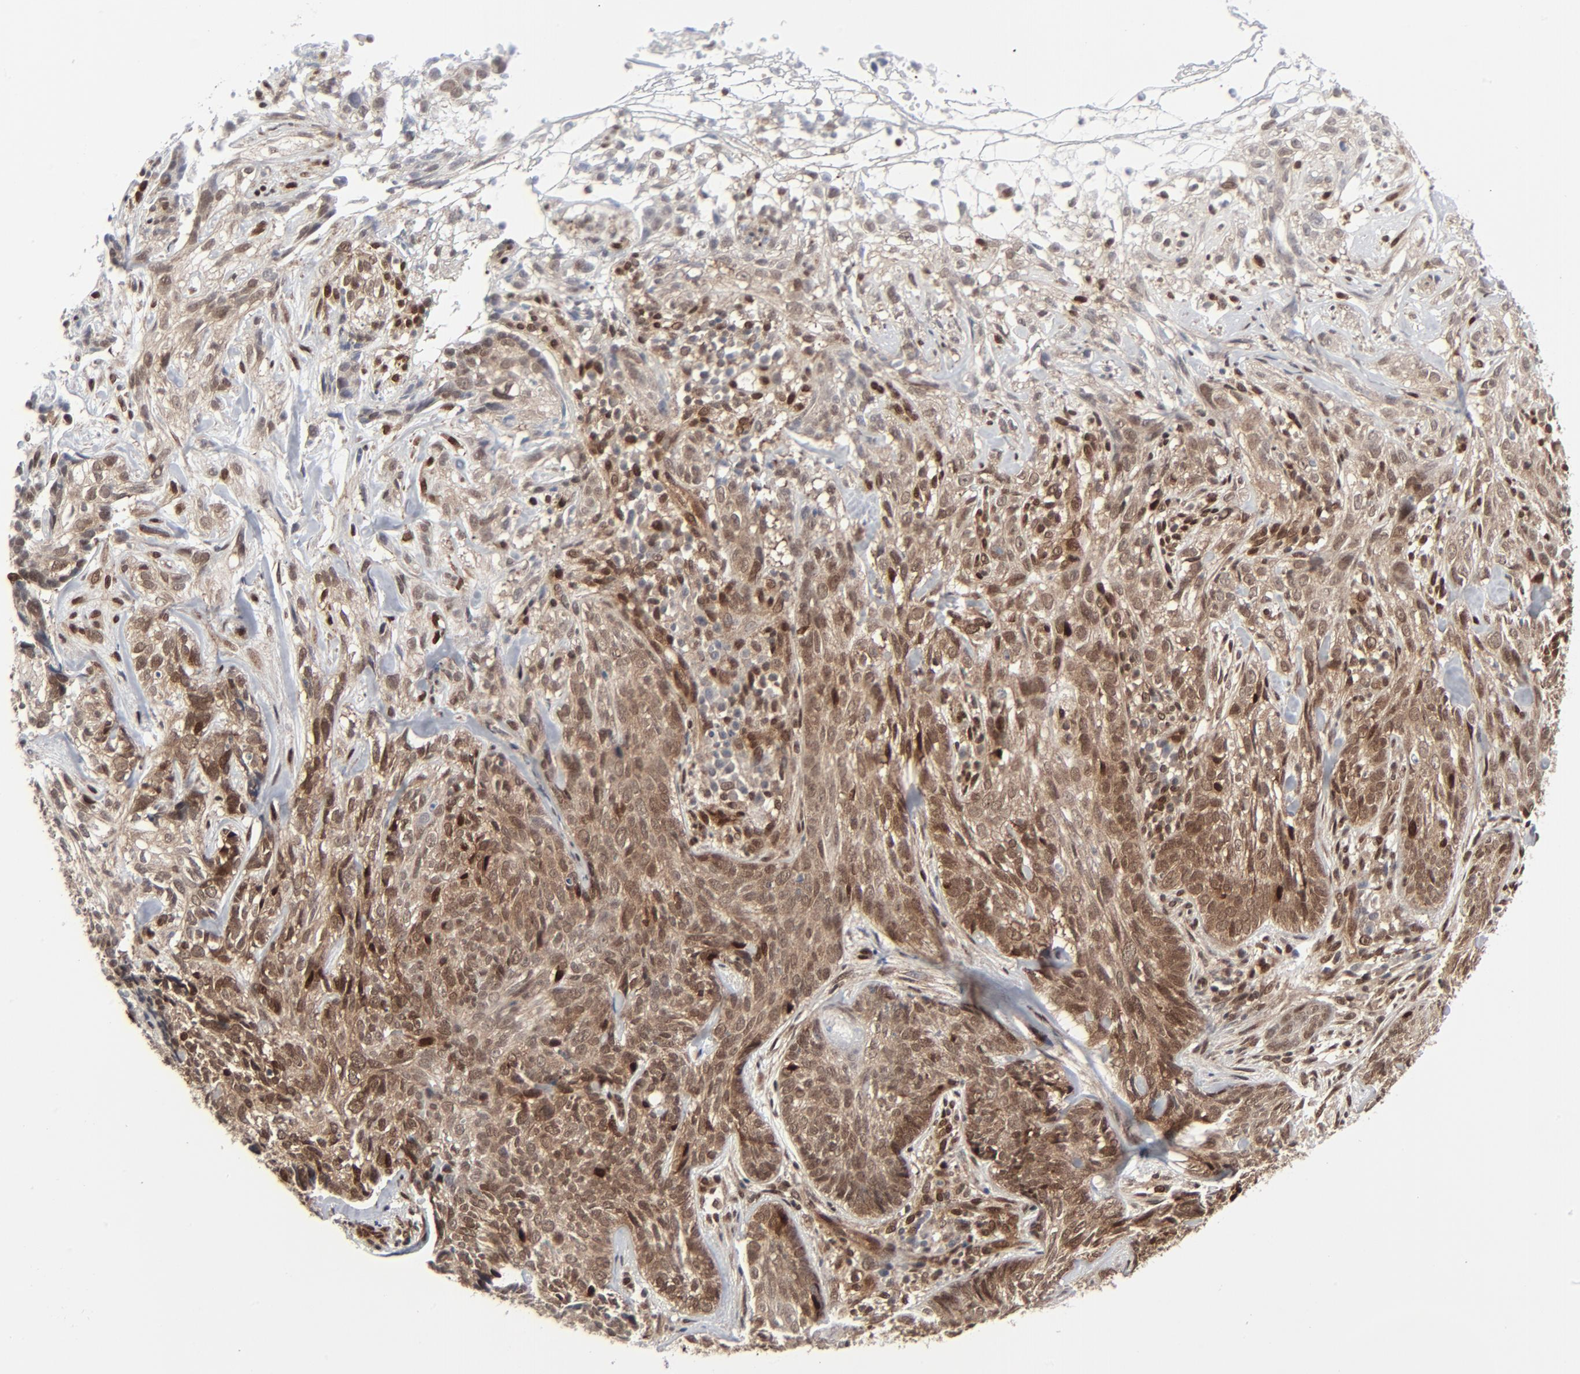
{"staining": {"intensity": "moderate", "quantity": ">75%", "location": "cytoplasmic/membranous,nuclear"}, "tissue": "skin cancer", "cell_type": "Tumor cells", "image_type": "cancer", "snomed": [{"axis": "morphology", "description": "Basal cell carcinoma"}, {"axis": "topography", "description": "Skin"}], "caption": "Basal cell carcinoma (skin) stained with a protein marker reveals moderate staining in tumor cells.", "gene": "AKT1", "patient": {"sex": "male", "age": 72}}